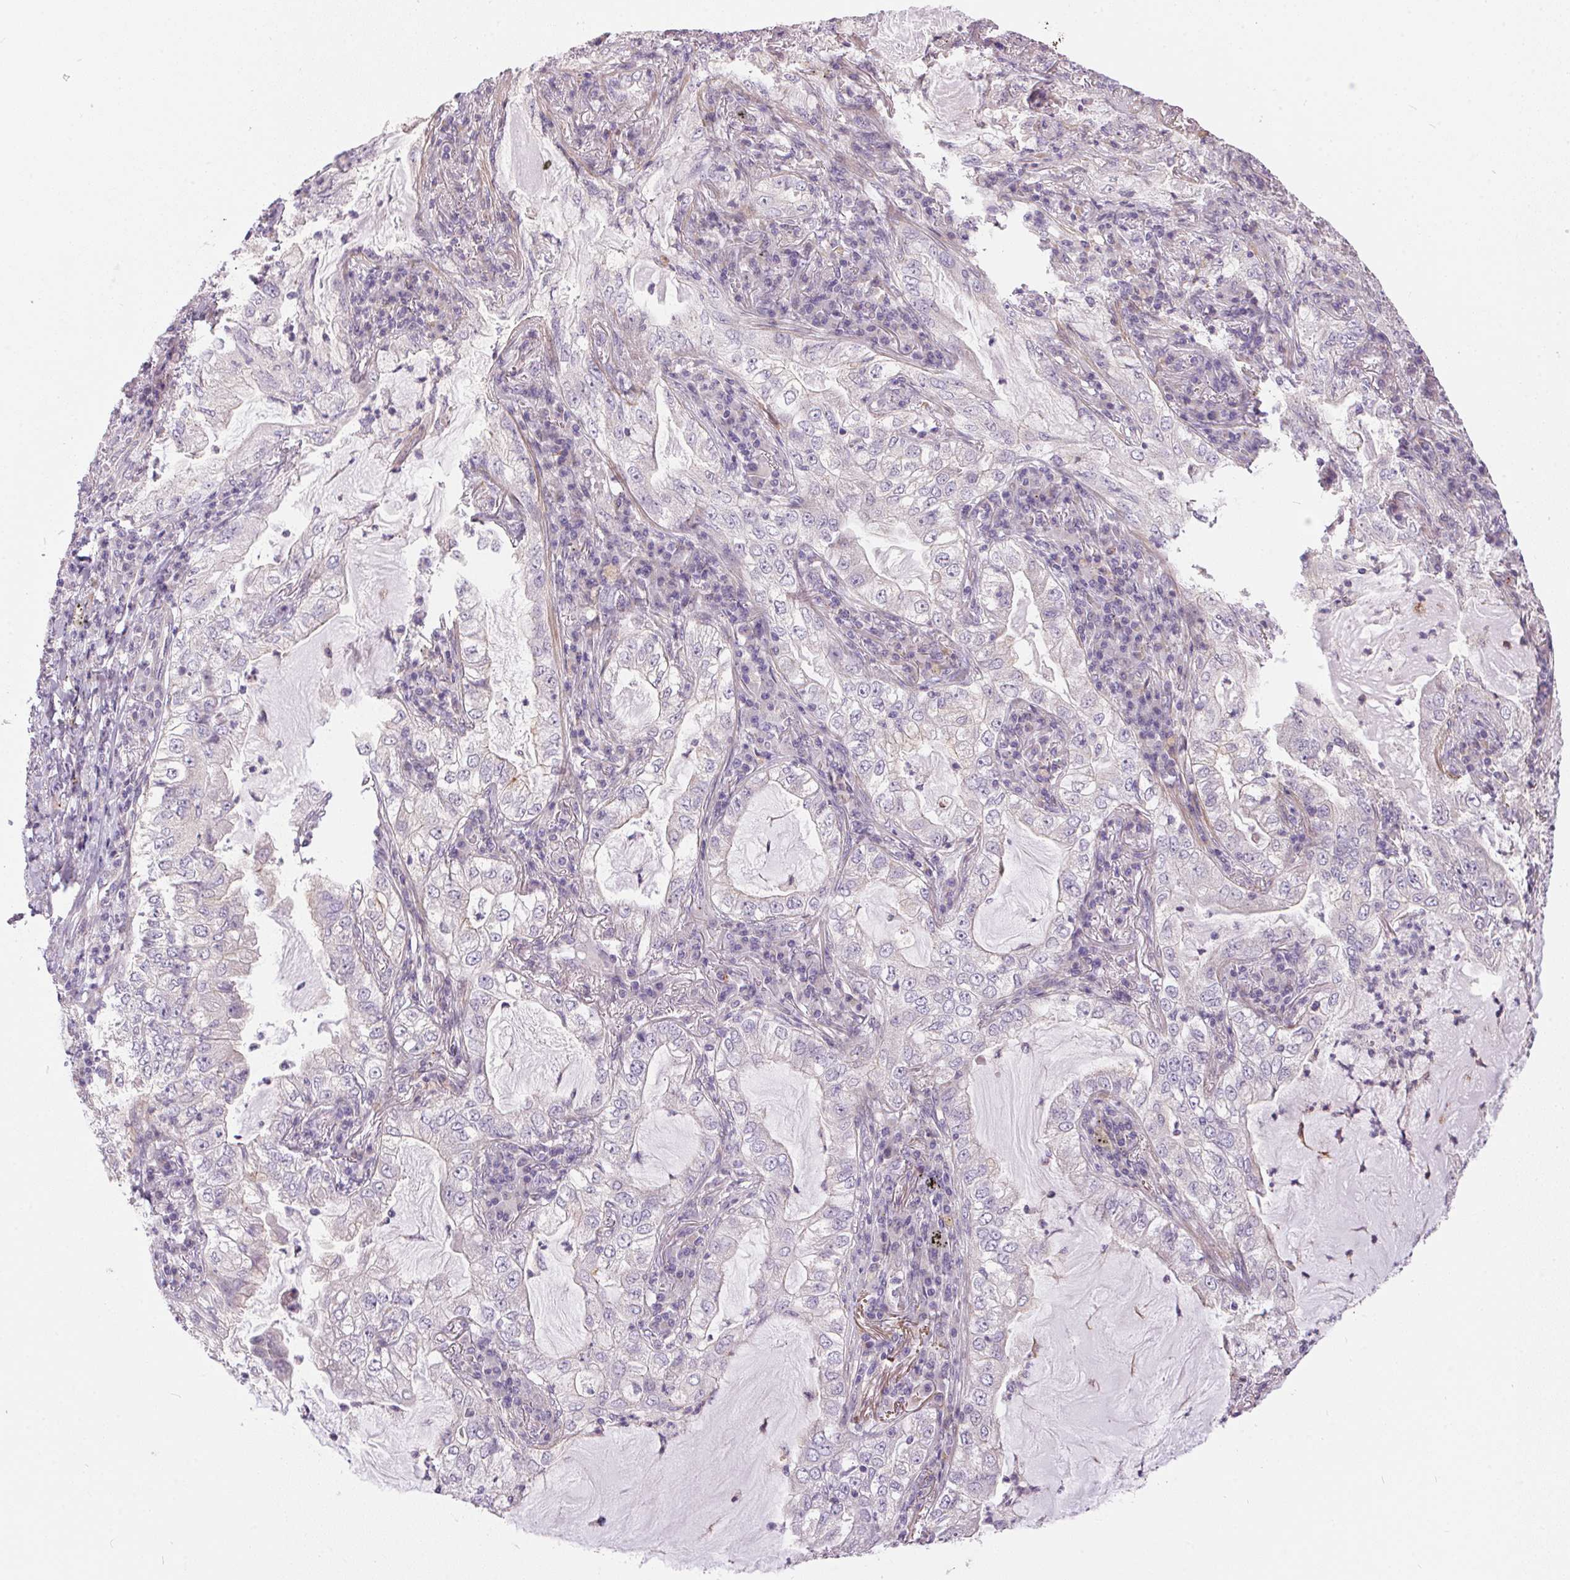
{"staining": {"intensity": "negative", "quantity": "none", "location": "none"}, "tissue": "lung cancer", "cell_type": "Tumor cells", "image_type": "cancer", "snomed": [{"axis": "morphology", "description": "Adenocarcinoma, NOS"}, {"axis": "topography", "description": "Lung"}], "caption": "Immunohistochemistry (IHC) of human lung adenocarcinoma reveals no staining in tumor cells.", "gene": "UNC13B", "patient": {"sex": "female", "age": 73}}